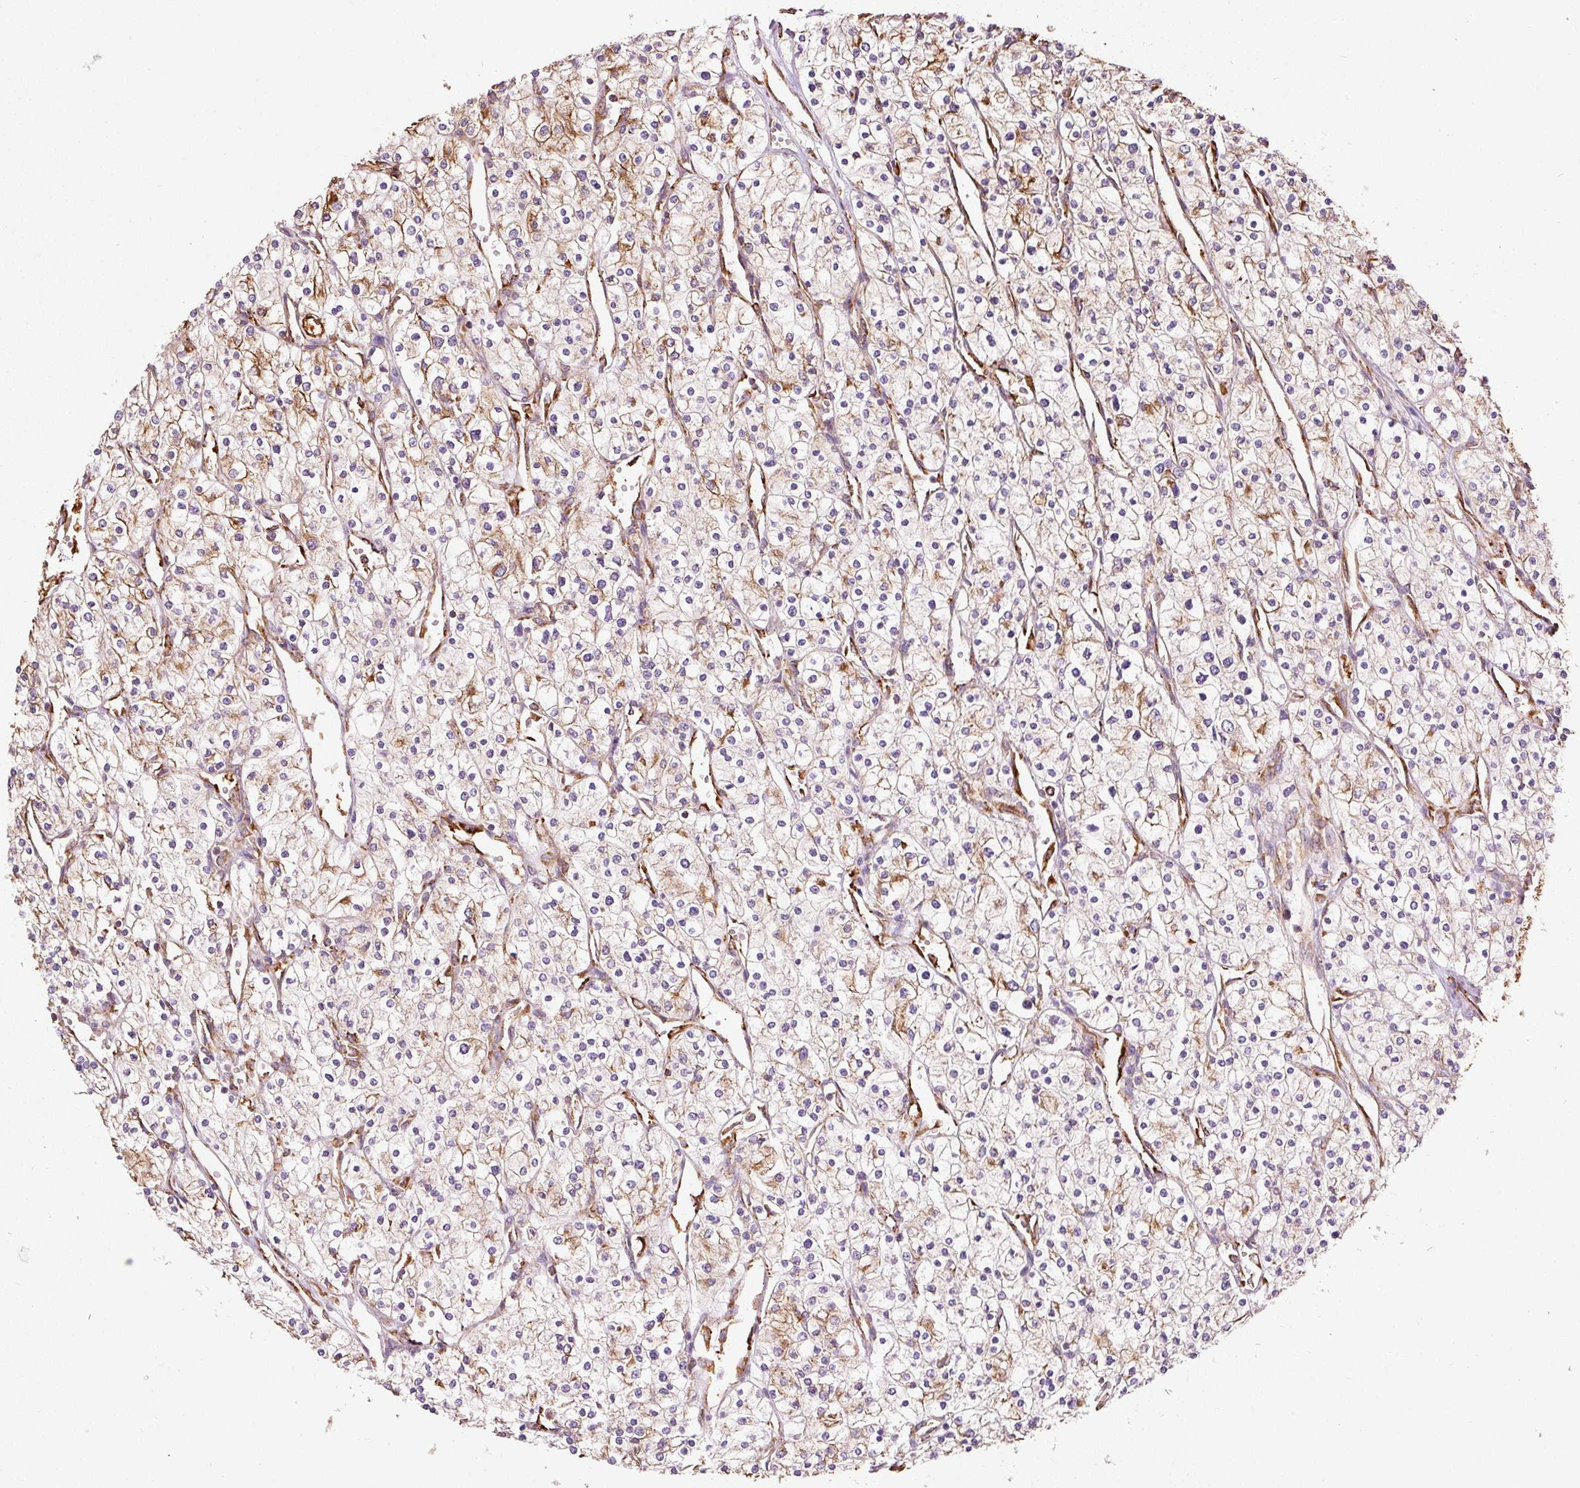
{"staining": {"intensity": "weak", "quantity": "25%-75%", "location": "cytoplasmic/membranous"}, "tissue": "renal cancer", "cell_type": "Tumor cells", "image_type": "cancer", "snomed": [{"axis": "morphology", "description": "Adenocarcinoma, NOS"}, {"axis": "topography", "description": "Kidney"}], "caption": "Immunohistochemistry (DAB) staining of human renal cancer (adenocarcinoma) demonstrates weak cytoplasmic/membranous protein expression in approximately 25%-75% of tumor cells.", "gene": "KLC1", "patient": {"sex": "male", "age": 80}}